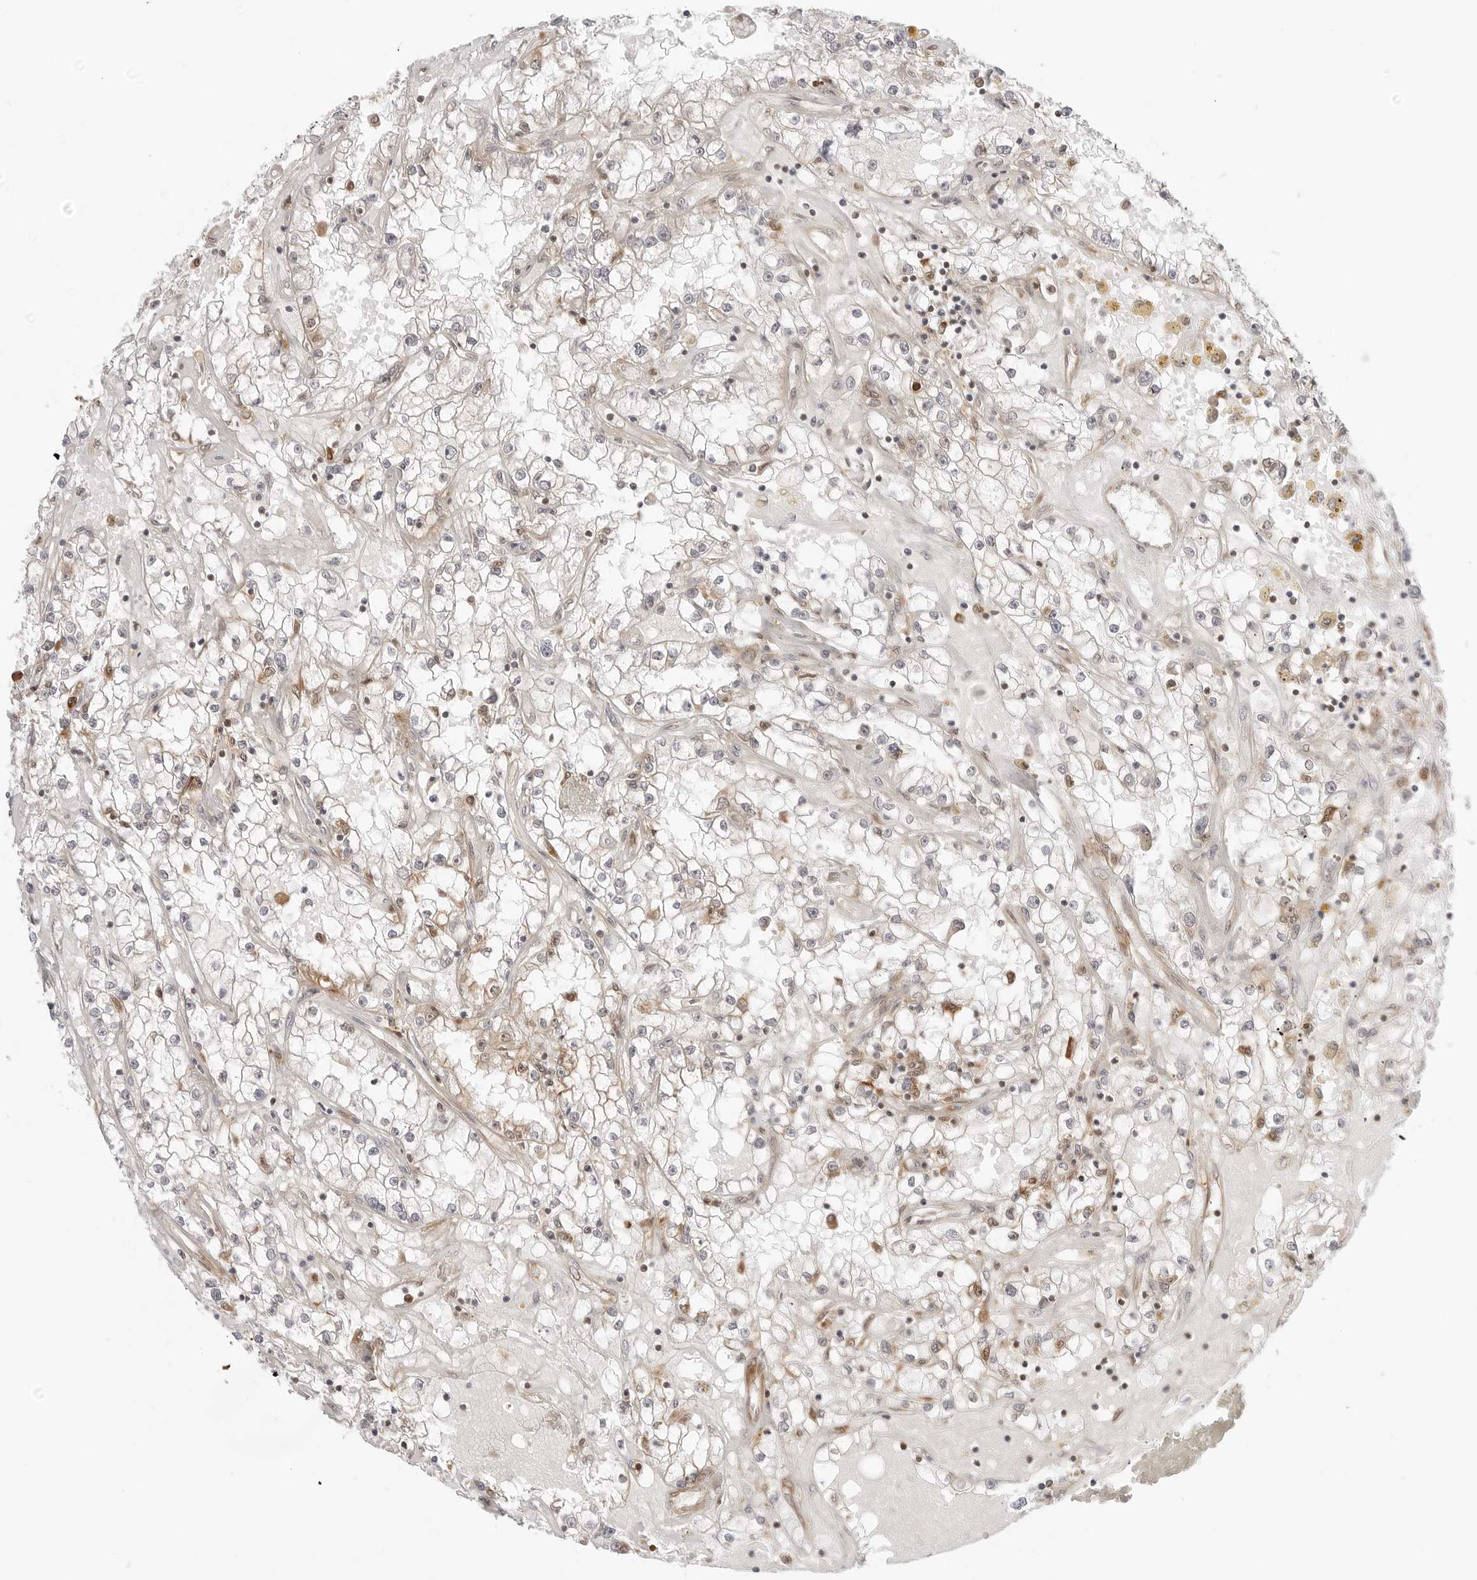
{"staining": {"intensity": "moderate", "quantity": "<25%", "location": "cytoplasmic/membranous,nuclear"}, "tissue": "renal cancer", "cell_type": "Tumor cells", "image_type": "cancer", "snomed": [{"axis": "morphology", "description": "Adenocarcinoma, NOS"}, {"axis": "topography", "description": "Kidney"}], "caption": "Renal adenocarcinoma stained with a protein marker demonstrates moderate staining in tumor cells.", "gene": "NUDC", "patient": {"sex": "male", "age": 56}}